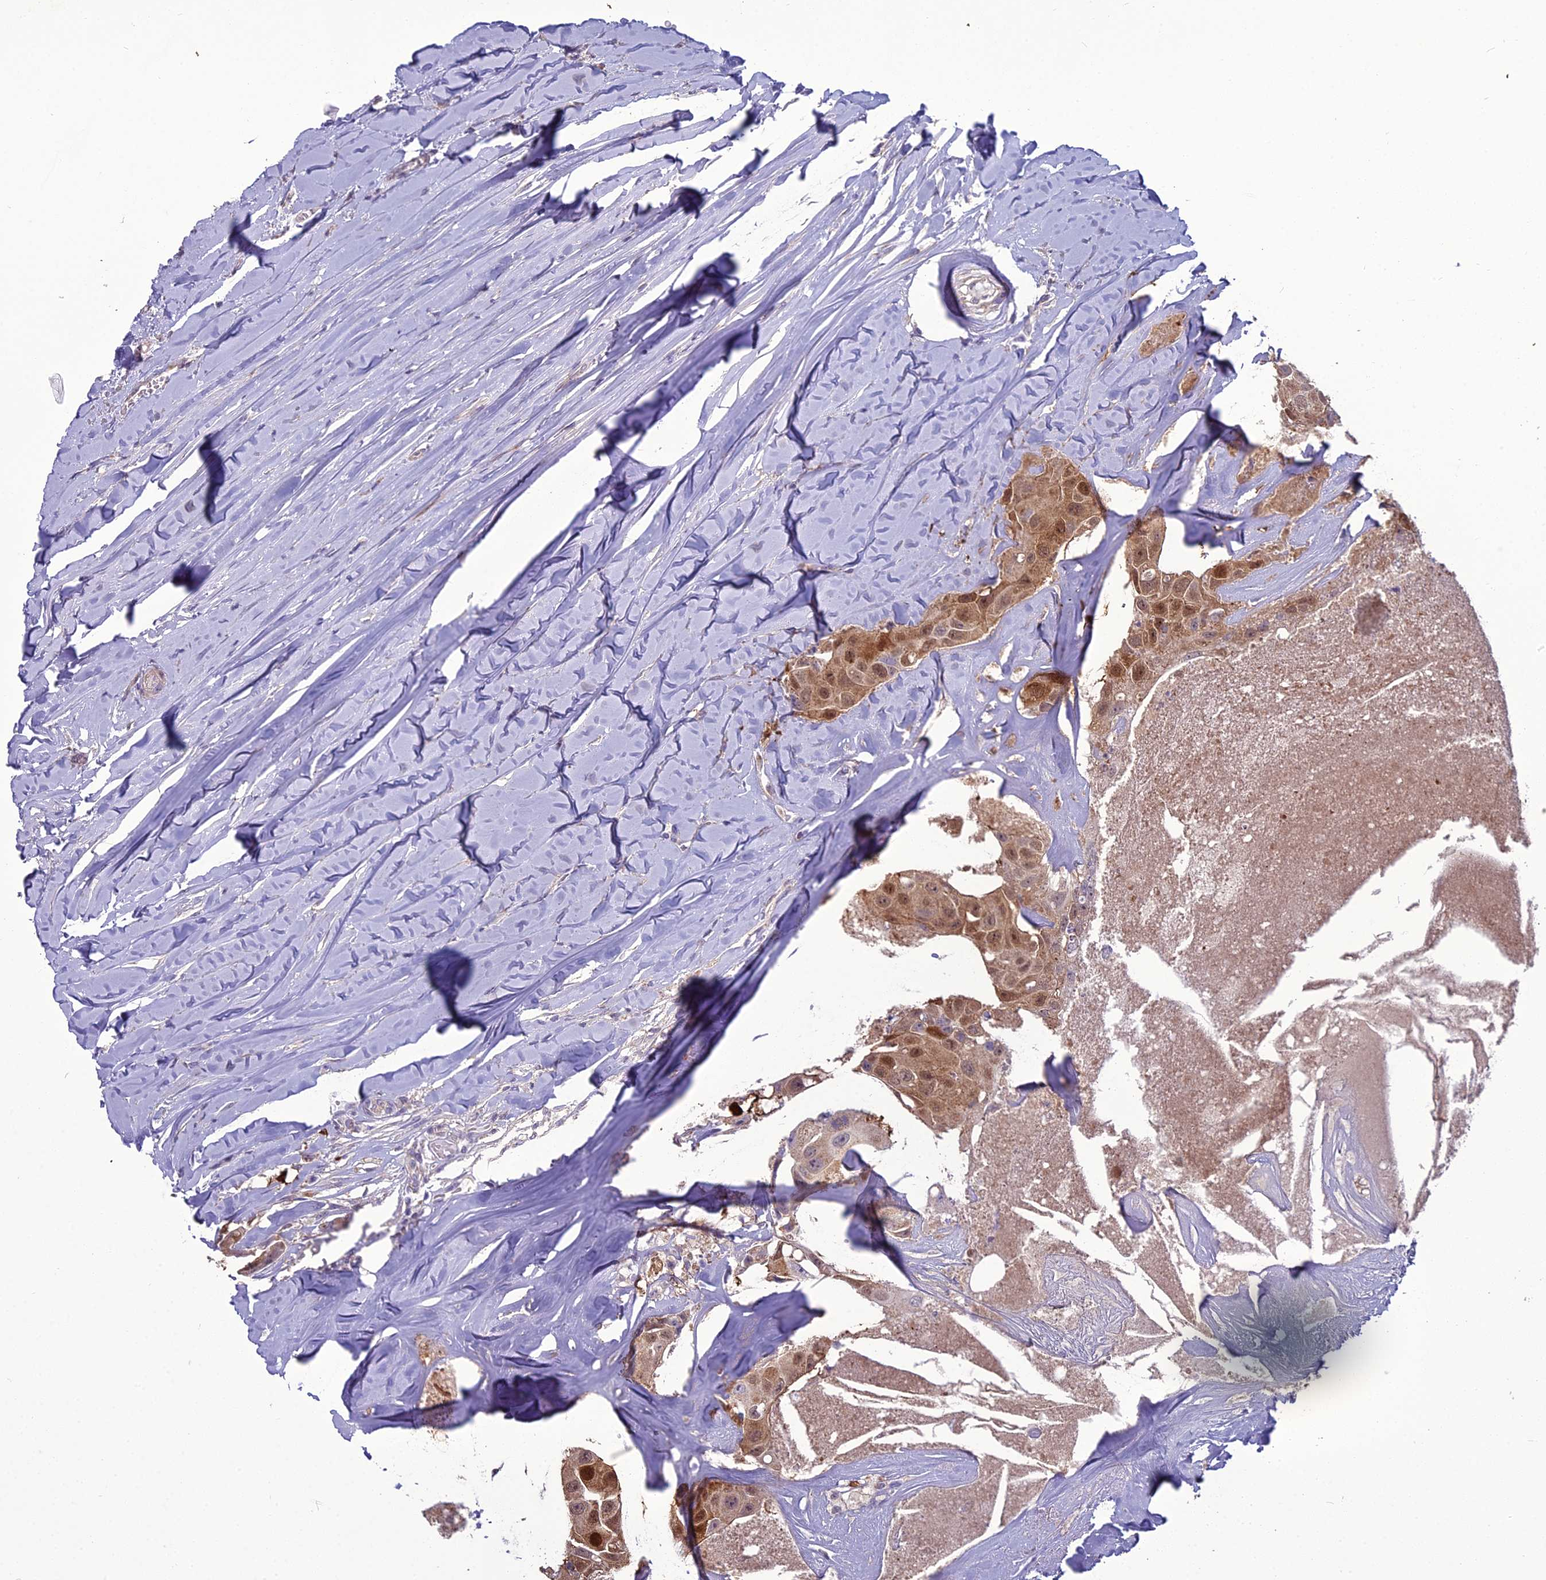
{"staining": {"intensity": "strong", "quantity": "25%-75%", "location": "cytoplasmic/membranous,nuclear"}, "tissue": "head and neck cancer", "cell_type": "Tumor cells", "image_type": "cancer", "snomed": [{"axis": "morphology", "description": "Adenocarcinoma, NOS"}, {"axis": "morphology", "description": "Adenocarcinoma, metastatic, NOS"}, {"axis": "topography", "description": "Head-Neck"}], "caption": "A photomicrograph of human head and neck cancer stained for a protein exhibits strong cytoplasmic/membranous and nuclear brown staining in tumor cells. (DAB IHC, brown staining for protein, blue staining for nuclei).", "gene": "DUS2", "patient": {"sex": "male", "age": 75}}